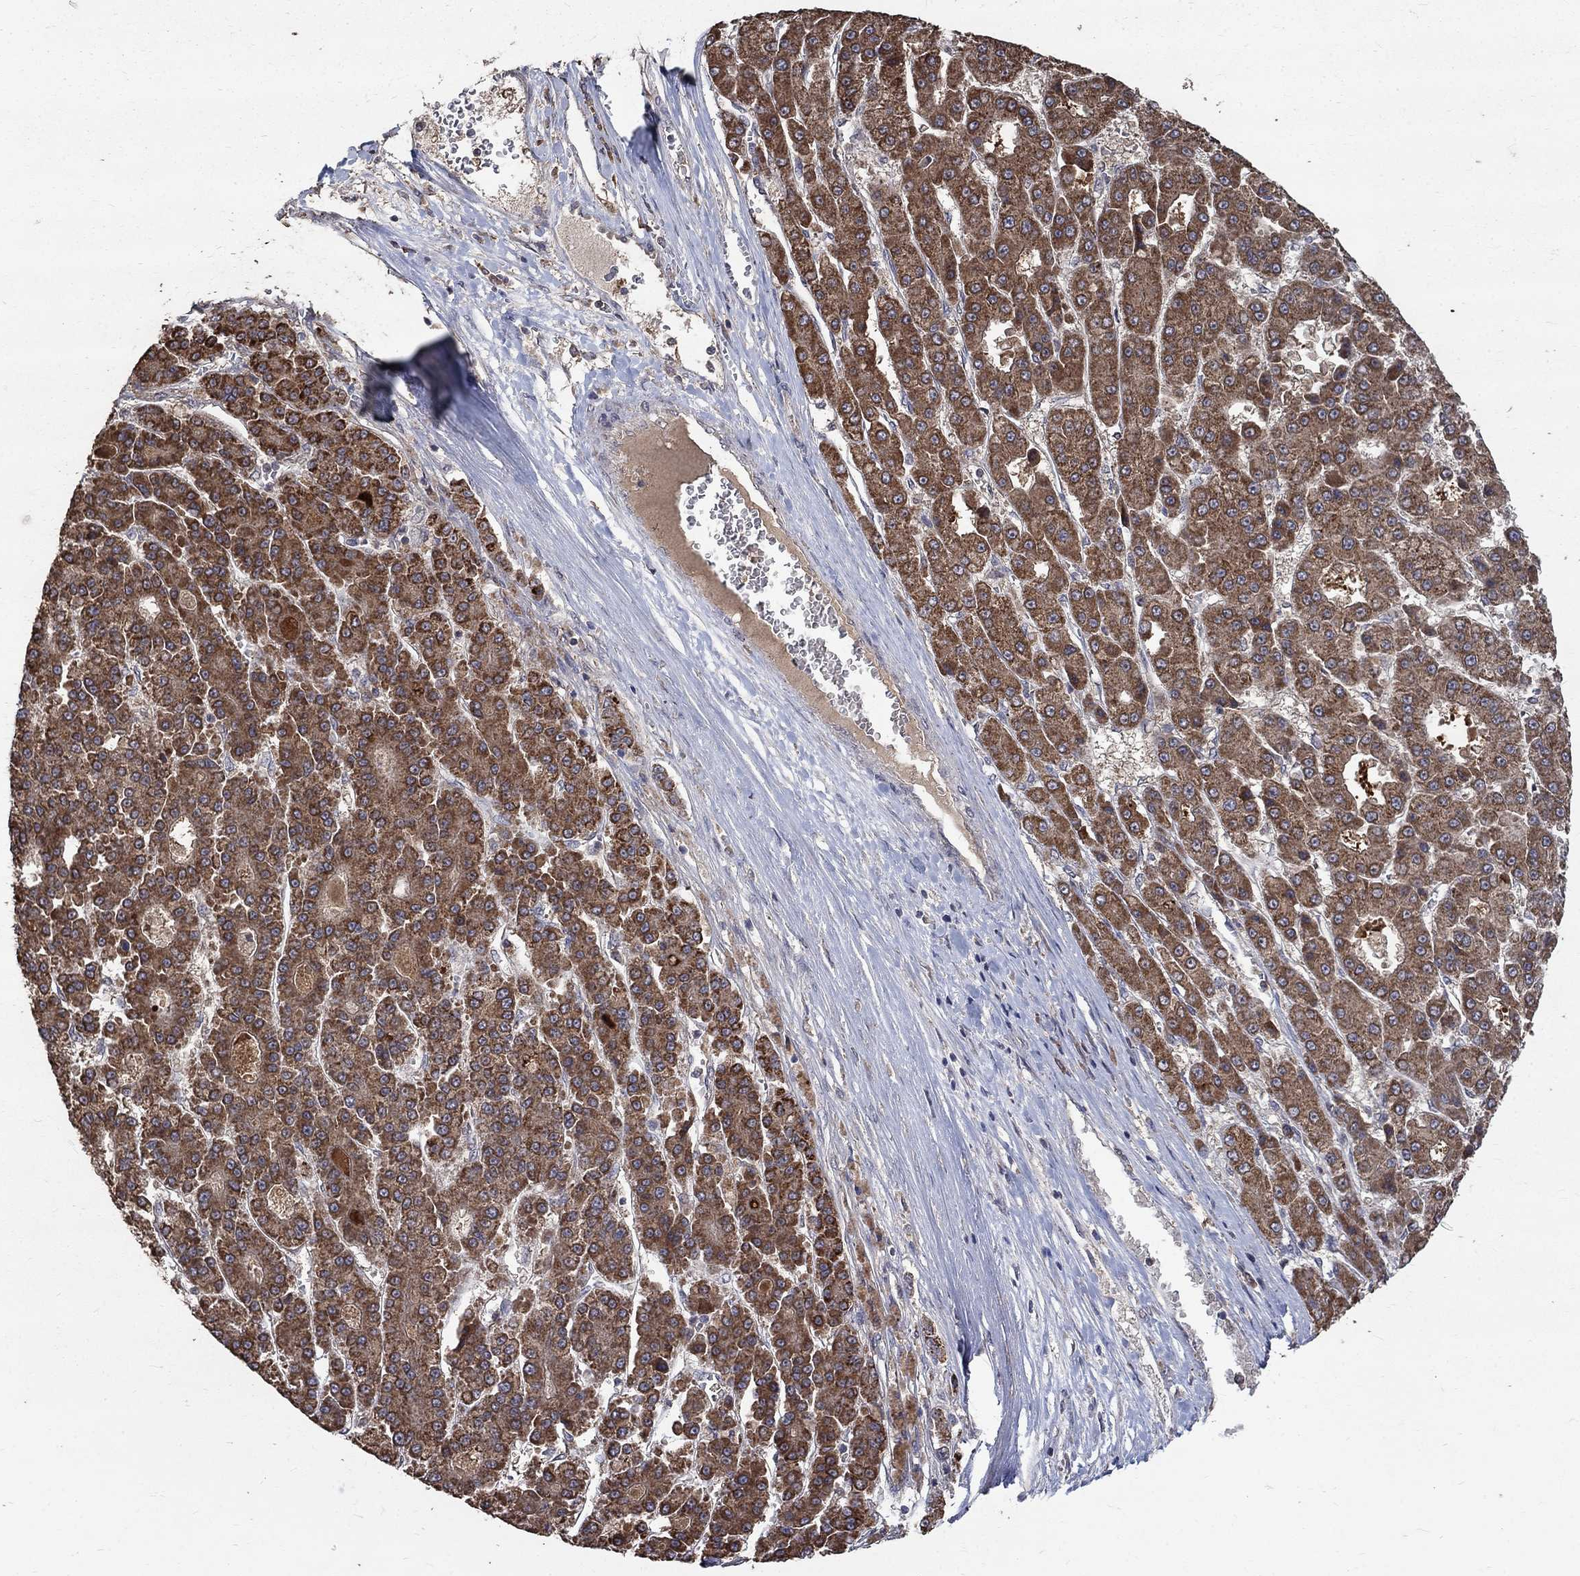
{"staining": {"intensity": "moderate", "quantity": "25%-75%", "location": "cytoplasmic/membranous"}, "tissue": "liver cancer", "cell_type": "Tumor cells", "image_type": "cancer", "snomed": [{"axis": "morphology", "description": "Carcinoma, Hepatocellular, NOS"}, {"axis": "topography", "description": "Liver"}], "caption": "Immunohistochemistry (IHC) image of neoplastic tissue: human liver cancer stained using IHC shows medium levels of moderate protein expression localized specifically in the cytoplasmic/membranous of tumor cells, appearing as a cytoplasmic/membranous brown color.", "gene": "C17orf75", "patient": {"sex": "male", "age": 70}}